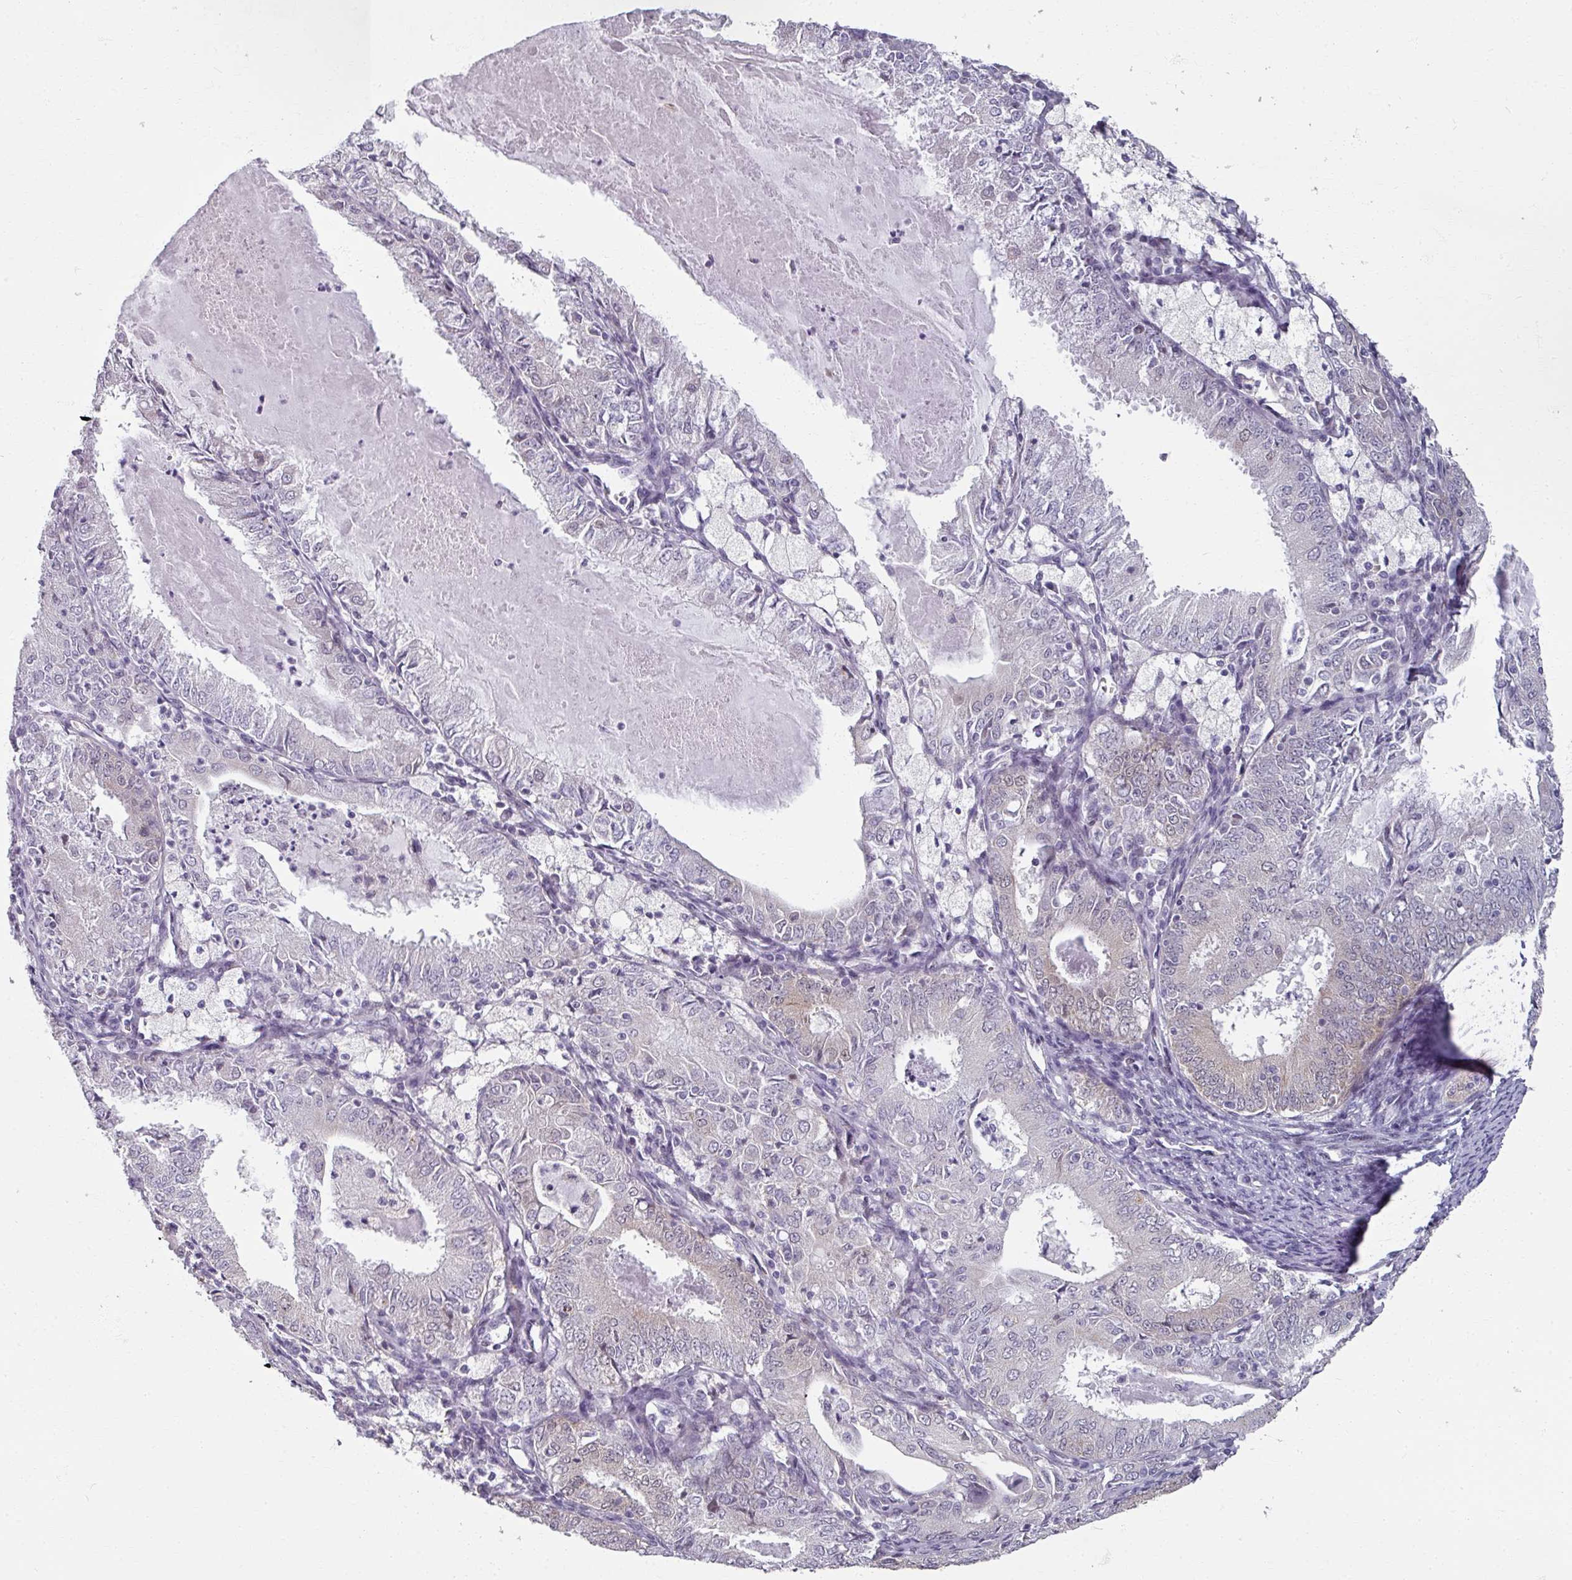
{"staining": {"intensity": "weak", "quantity": "<25%", "location": "cytoplasmic/membranous"}, "tissue": "endometrial cancer", "cell_type": "Tumor cells", "image_type": "cancer", "snomed": [{"axis": "morphology", "description": "Adenocarcinoma, NOS"}, {"axis": "topography", "description": "Endometrium"}], "caption": "Immunohistochemistry (IHC) micrograph of neoplastic tissue: adenocarcinoma (endometrial) stained with DAB (3,3'-diaminobenzidine) demonstrates no significant protein staining in tumor cells. The staining was performed using DAB (3,3'-diaminobenzidine) to visualize the protein expression in brown, while the nuclei were stained in blue with hematoxylin (Magnification: 20x).", "gene": "RIPOR3", "patient": {"sex": "female", "age": 57}}